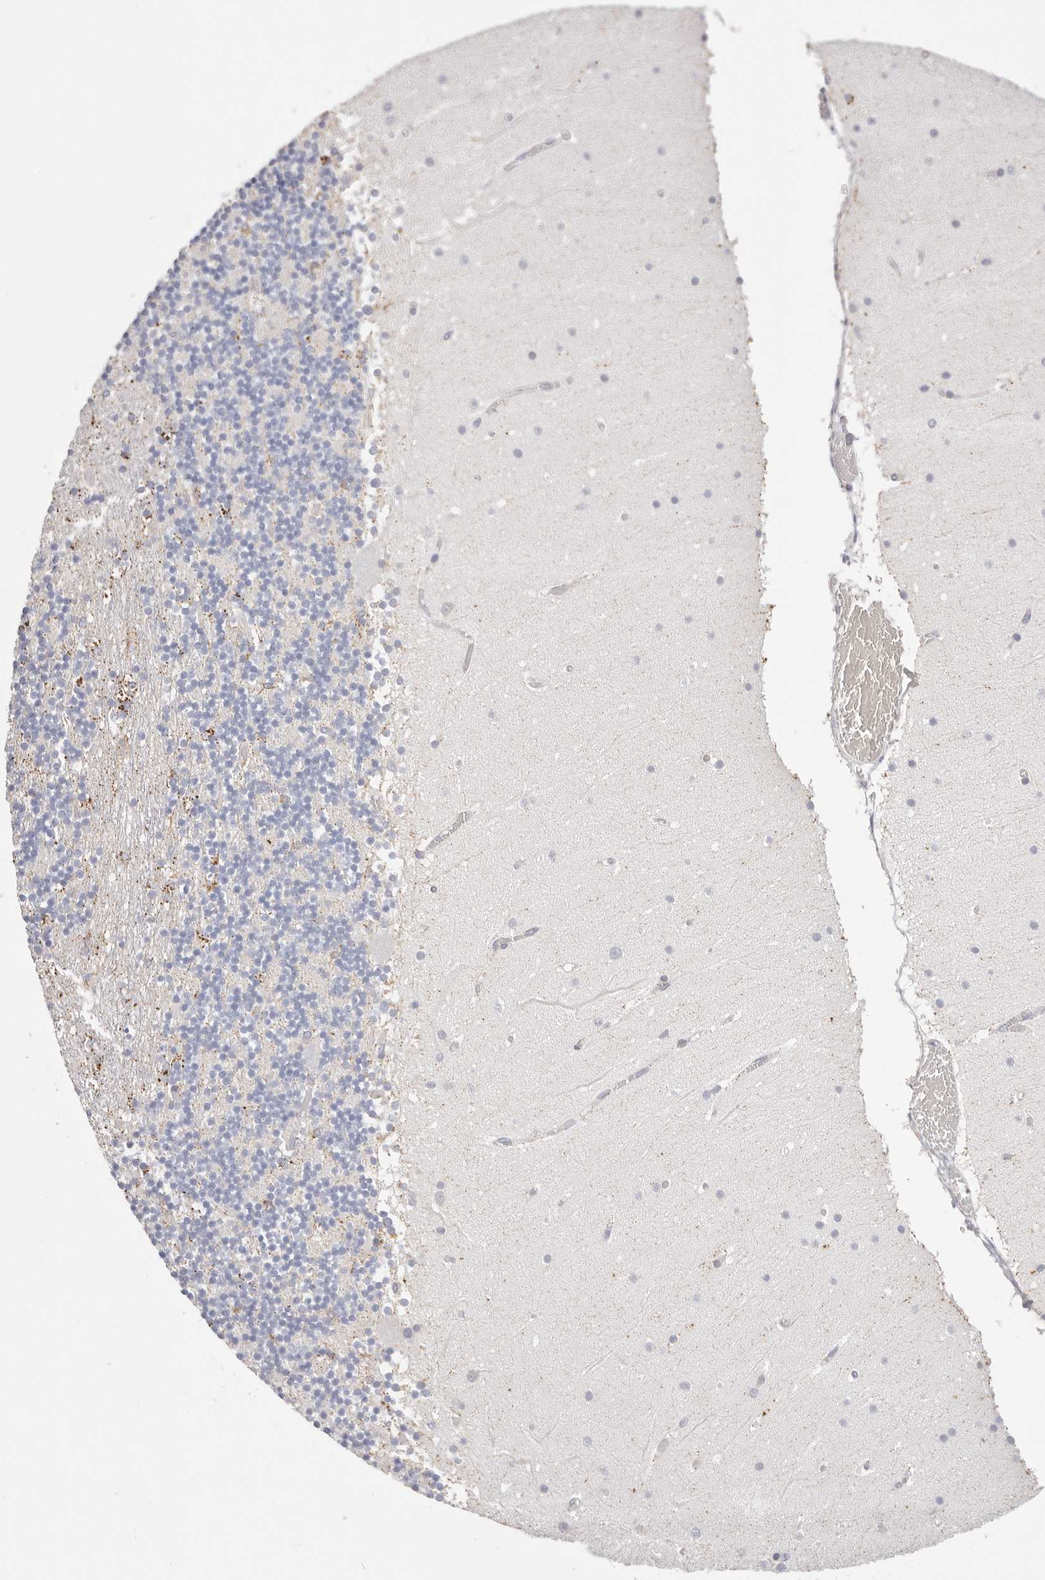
{"staining": {"intensity": "weak", "quantity": "<25%", "location": "cytoplasmic/membranous"}, "tissue": "cerebellum", "cell_type": "Cells in granular layer", "image_type": "normal", "snomed": [{"axis": "morphology", "description": "Normal tissue, NOS"}, {"axis": "topography", "description": "Cerebellum"}], "caption": "The photomicrograph displays no significant staining in cells in granular layer of cerebellum.", "gene": "STKLD1", "patient": {"sex": "female", "age": 28}}